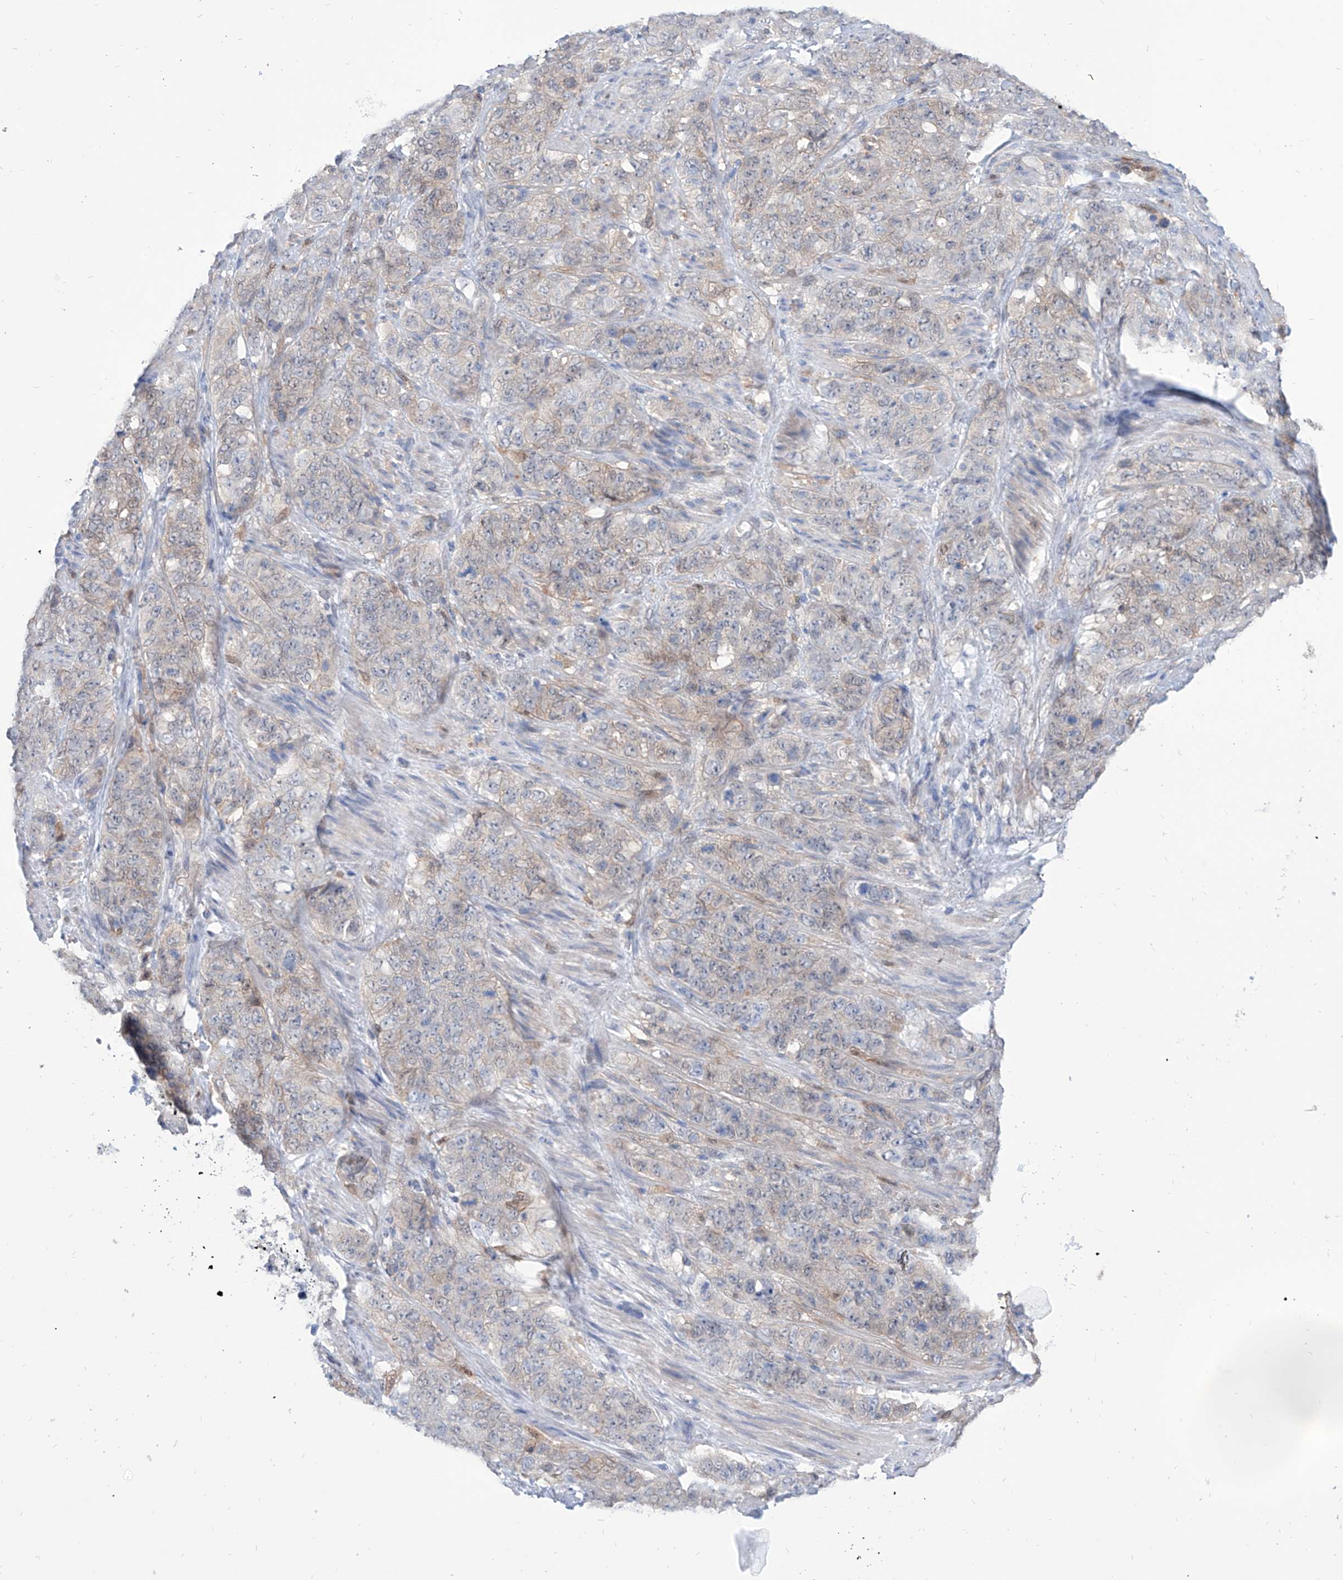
{"staining": {"intensity": "weak", "quantity": "<25%", "location": "cytoplasmic/membranous"}, "tissue": "stomach cancer", "cell_type": "Tumor cells", "image_type": "cancer", "snomed": [{"axis": "morphology", "description": "Adenocarcinoma, NOS"}, {"axis": "topography", "description": "Stomach"}], "caption": "Immunohistochemistry (IHC) of adenocarcinoma (stomach) demonstrates no positivity in tumor cells.", "gene": "PDXK", "patient": {"sex": "male", "age": 48}}